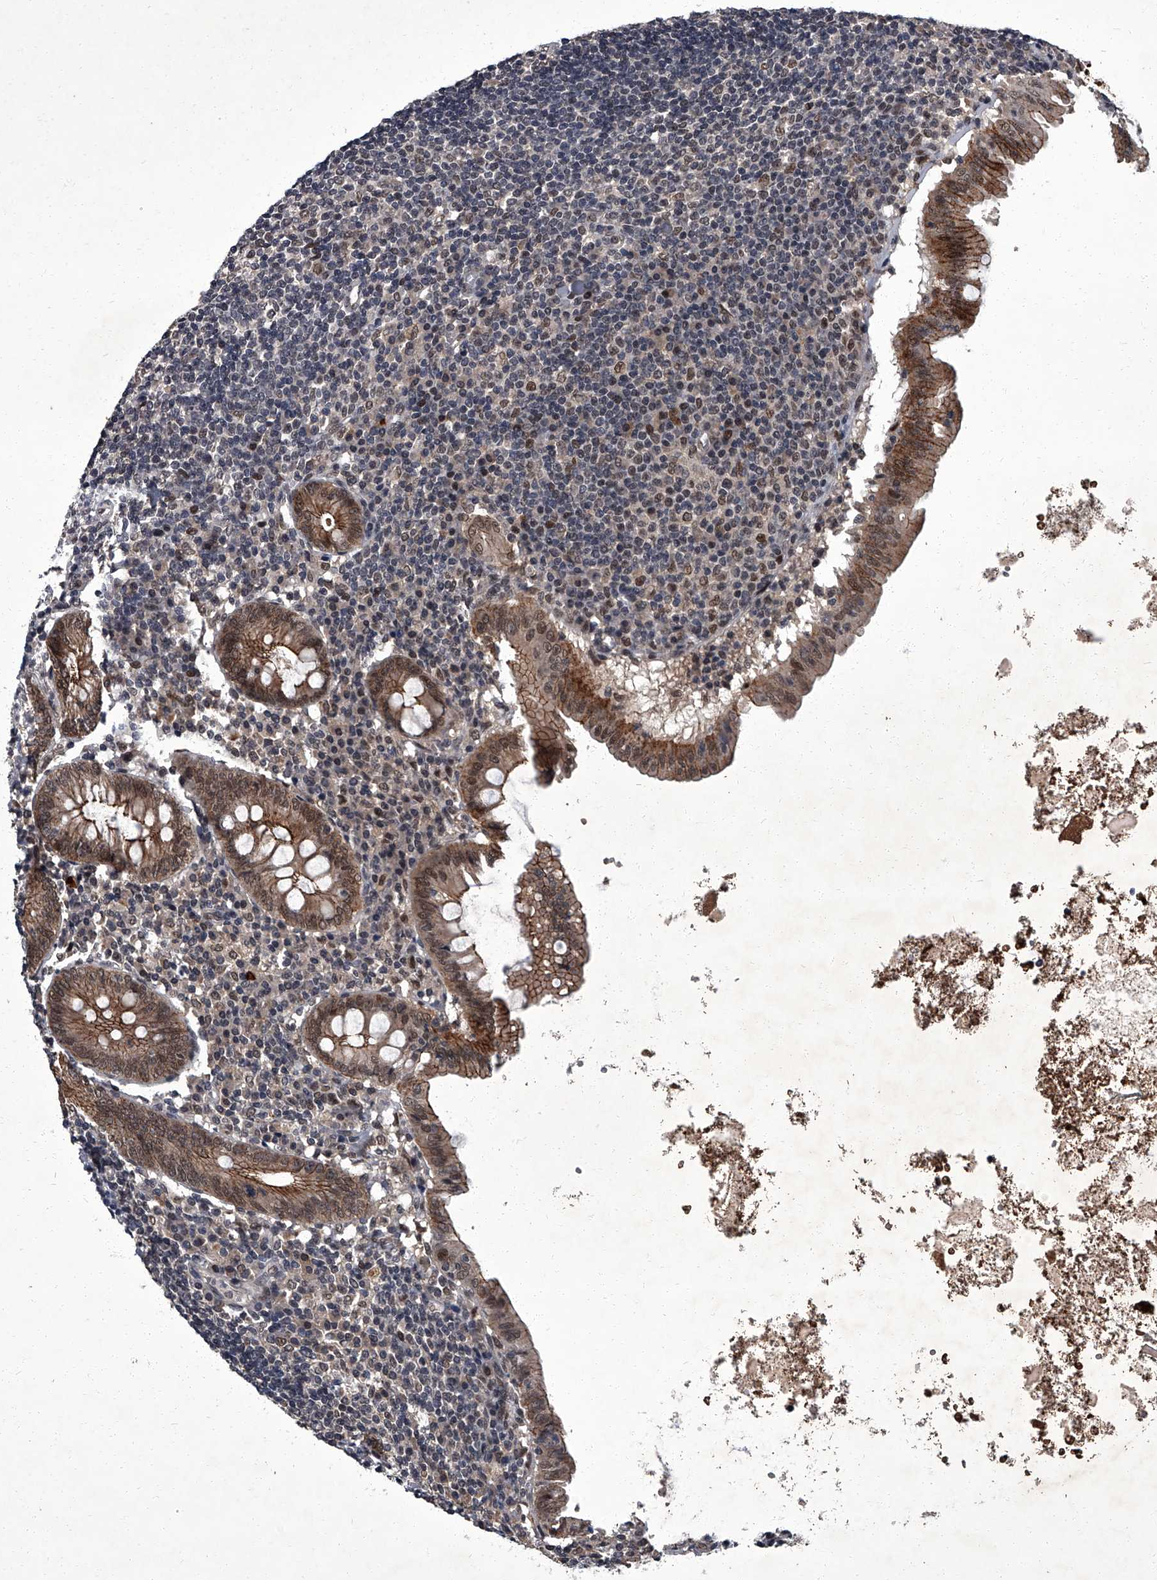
{"staining": {"intensity": "moderate", "quantity": ">75%", "location": "cytoplasmic/membranous,nuclear"}, "tissue": "appendix", "cell_type": "Glandular cells", "image_type": "normal", "snomed": [{"axis": "morphology", "description": "Normal tissue, NOS"}, {"axis": "topography", "description": "Appendix"}], "caption": "Immunohistochemistry (IHC) micrograph of unremarkable appendix stained for a protein (brown), which displays medium levels of moderate cytoplasmic/membranous,nuclear staining in about >75% of glandular cells.", "gene": "ZNF518B", "patient": {"sex": "female", "age": 54}}